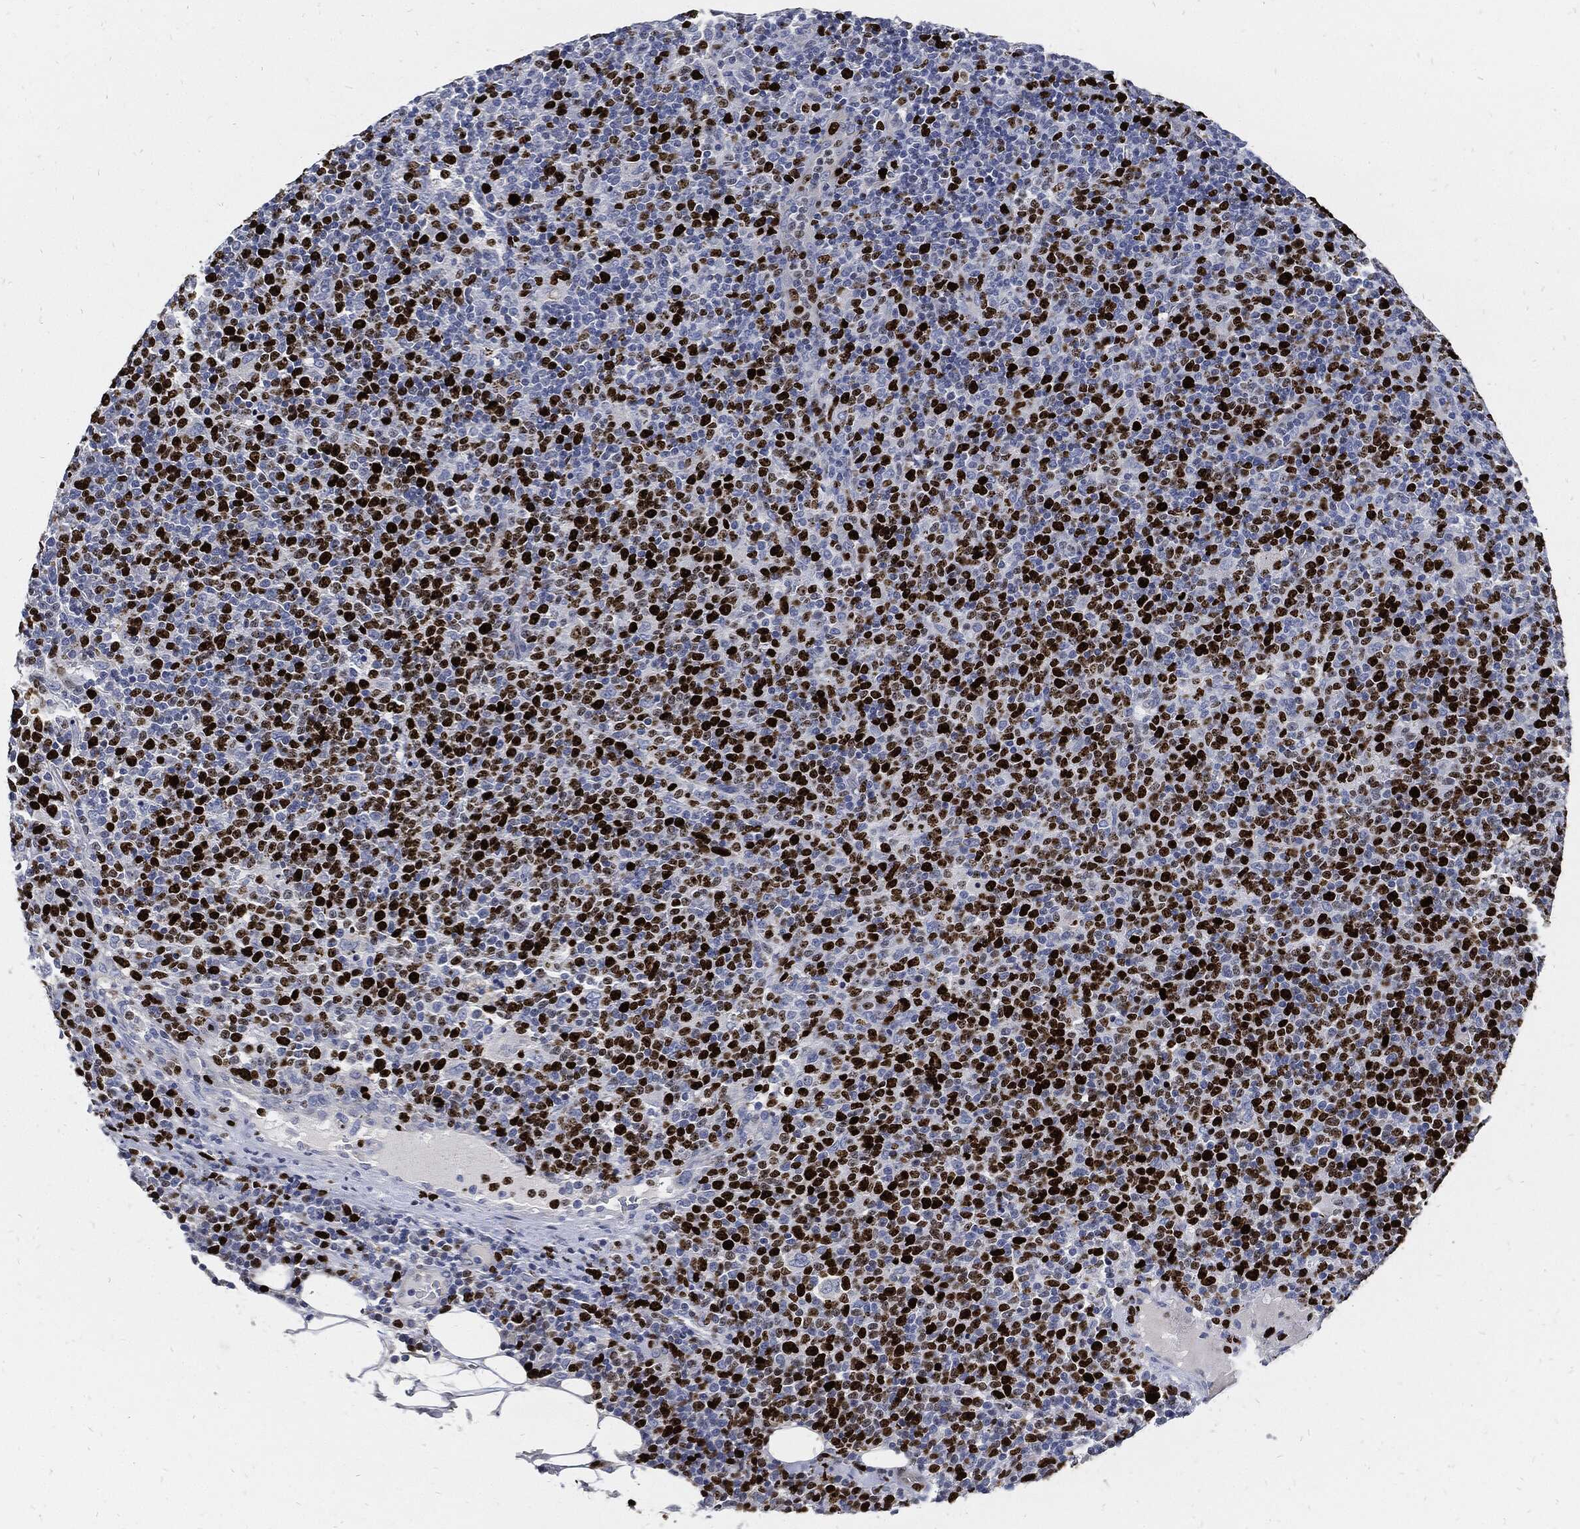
{"staining": {"intensity": "strong", "quantity": ">75%", "location": "nuclear"}, "tissue": "lymphoma", "cell_type": "Tumor cells", "image_type": "cancer", "snomed": [{"axis": "morphology", "description": "Malignant lymphoma, non-Hodgkin's type, High grade"}, {"axis": "topography", "description": "Lymph node"}], "caption": "This micrograph exhibits lymphoma stained with IHC to label a protein in brown. The nuclear of tumor cells show strong positivity for the protein. Nuclei are counter-stained blue.", "gene": "MKI67", "patient": {"sex": "male", "age": 61}}